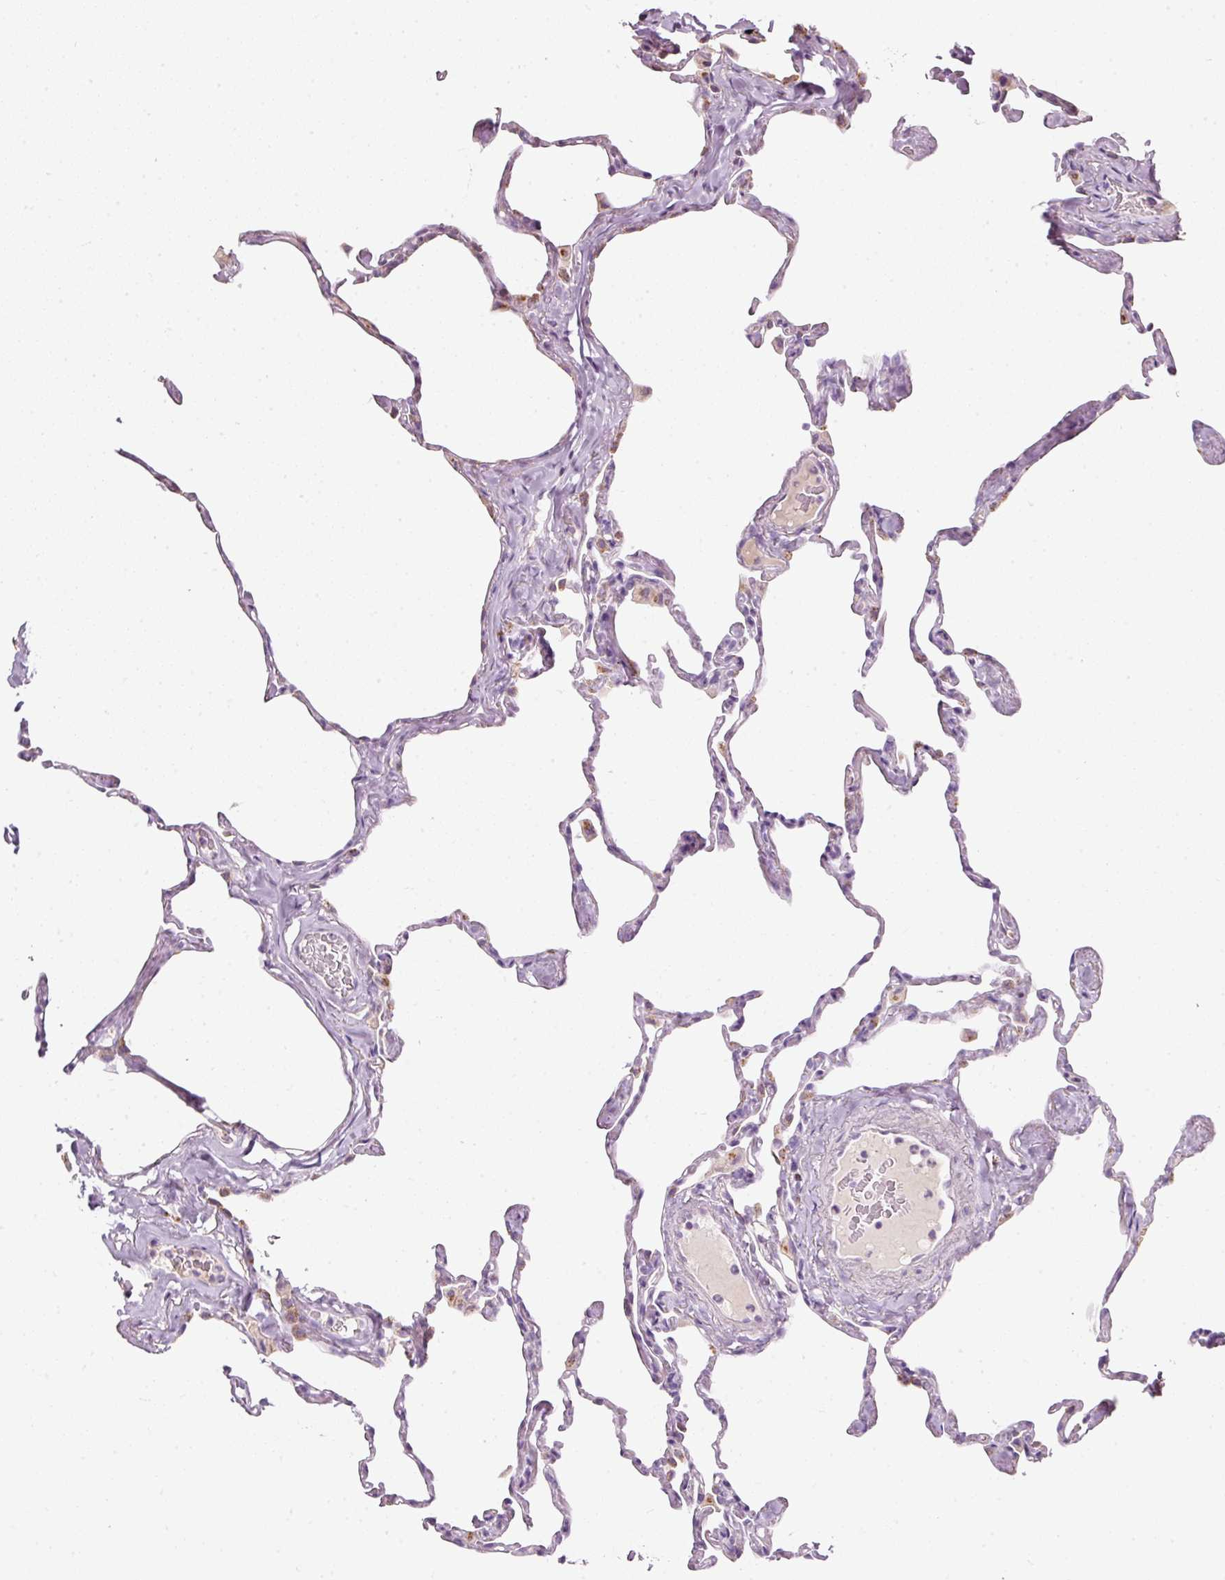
{"staining": {"intensity": "strong", "quantity": "<25%", "location": "cytoplasmic/membranous"}, "tissue": "lung", "cell_type": "Alveolar cells", "image_type": "normal", "snomed": [{"axis": "morphology", "description": "Normal tissue, NOS"}, {"axis": "topography", "description": "Lung"}], "caption": "DAB (3,3'-diaminobenzidine) immunohistochemical staining of unremarkable human lung exhibits strong cytoplasmic/membranous protein positivity in about <25% of alveolar cells.", "gene": "PDXDC1", "patient": {"sex": "male", "age": 65}}